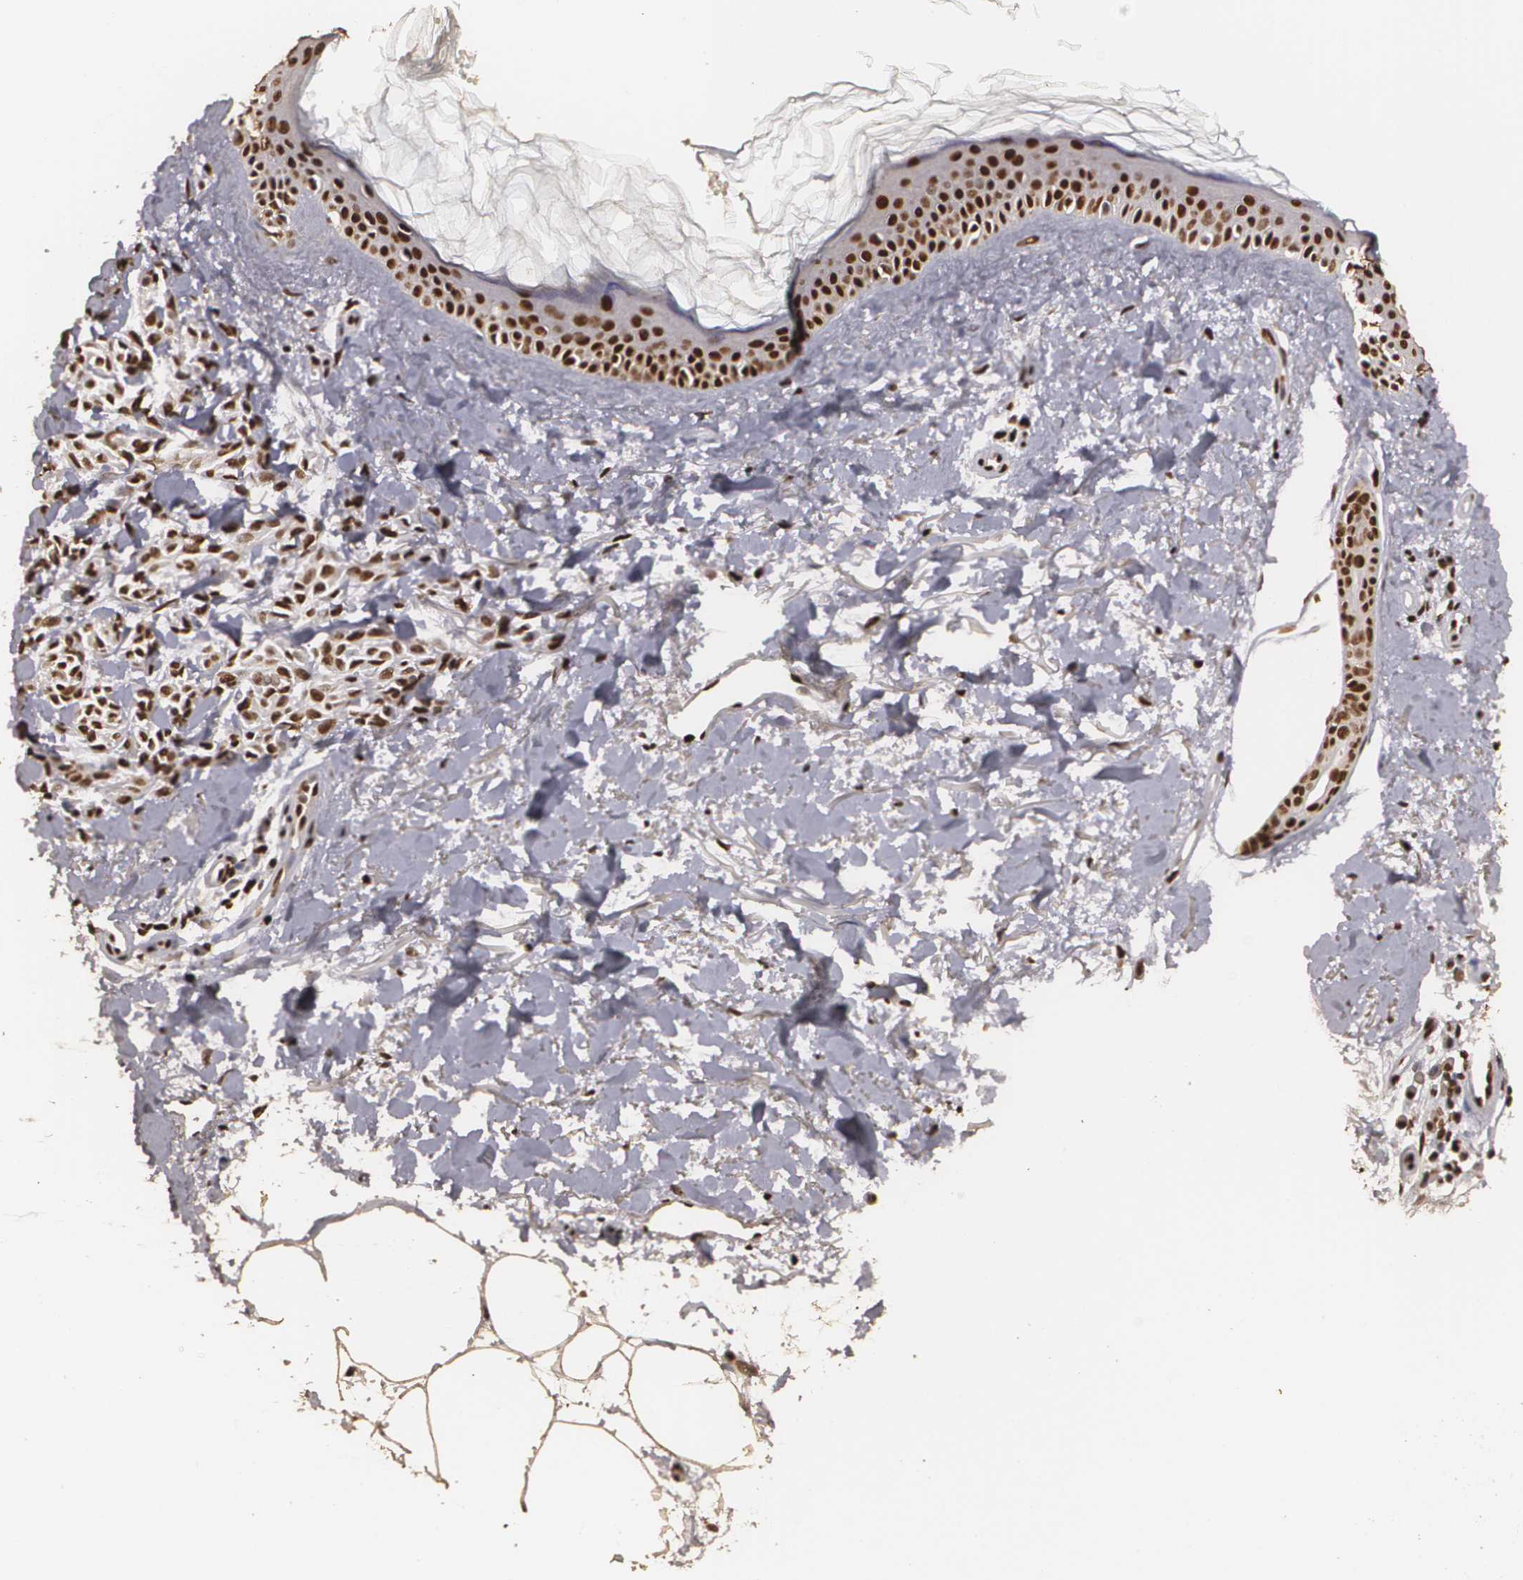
{"staining": {"intensity": "strong", "quantity": ">75%", "location": "cytoplasmic/membranous,nuclear"}, "tissue": "melanoma", "cell_type": "Tumor cells", "image_type": "cancer", "snomed": [{"axis": "morphology", "description": "Malignant melanoma, NOS"}, {"axis": "topography", "description": "Skin"}], "caption": "Protein staining of malignant melanoma tissue reveals strong cytoplasmic/membranous and nuclear positivity in about >75% of tumor cells.", "gene": "RCOR1", "patient": {"sex": "female", "age": 73}}